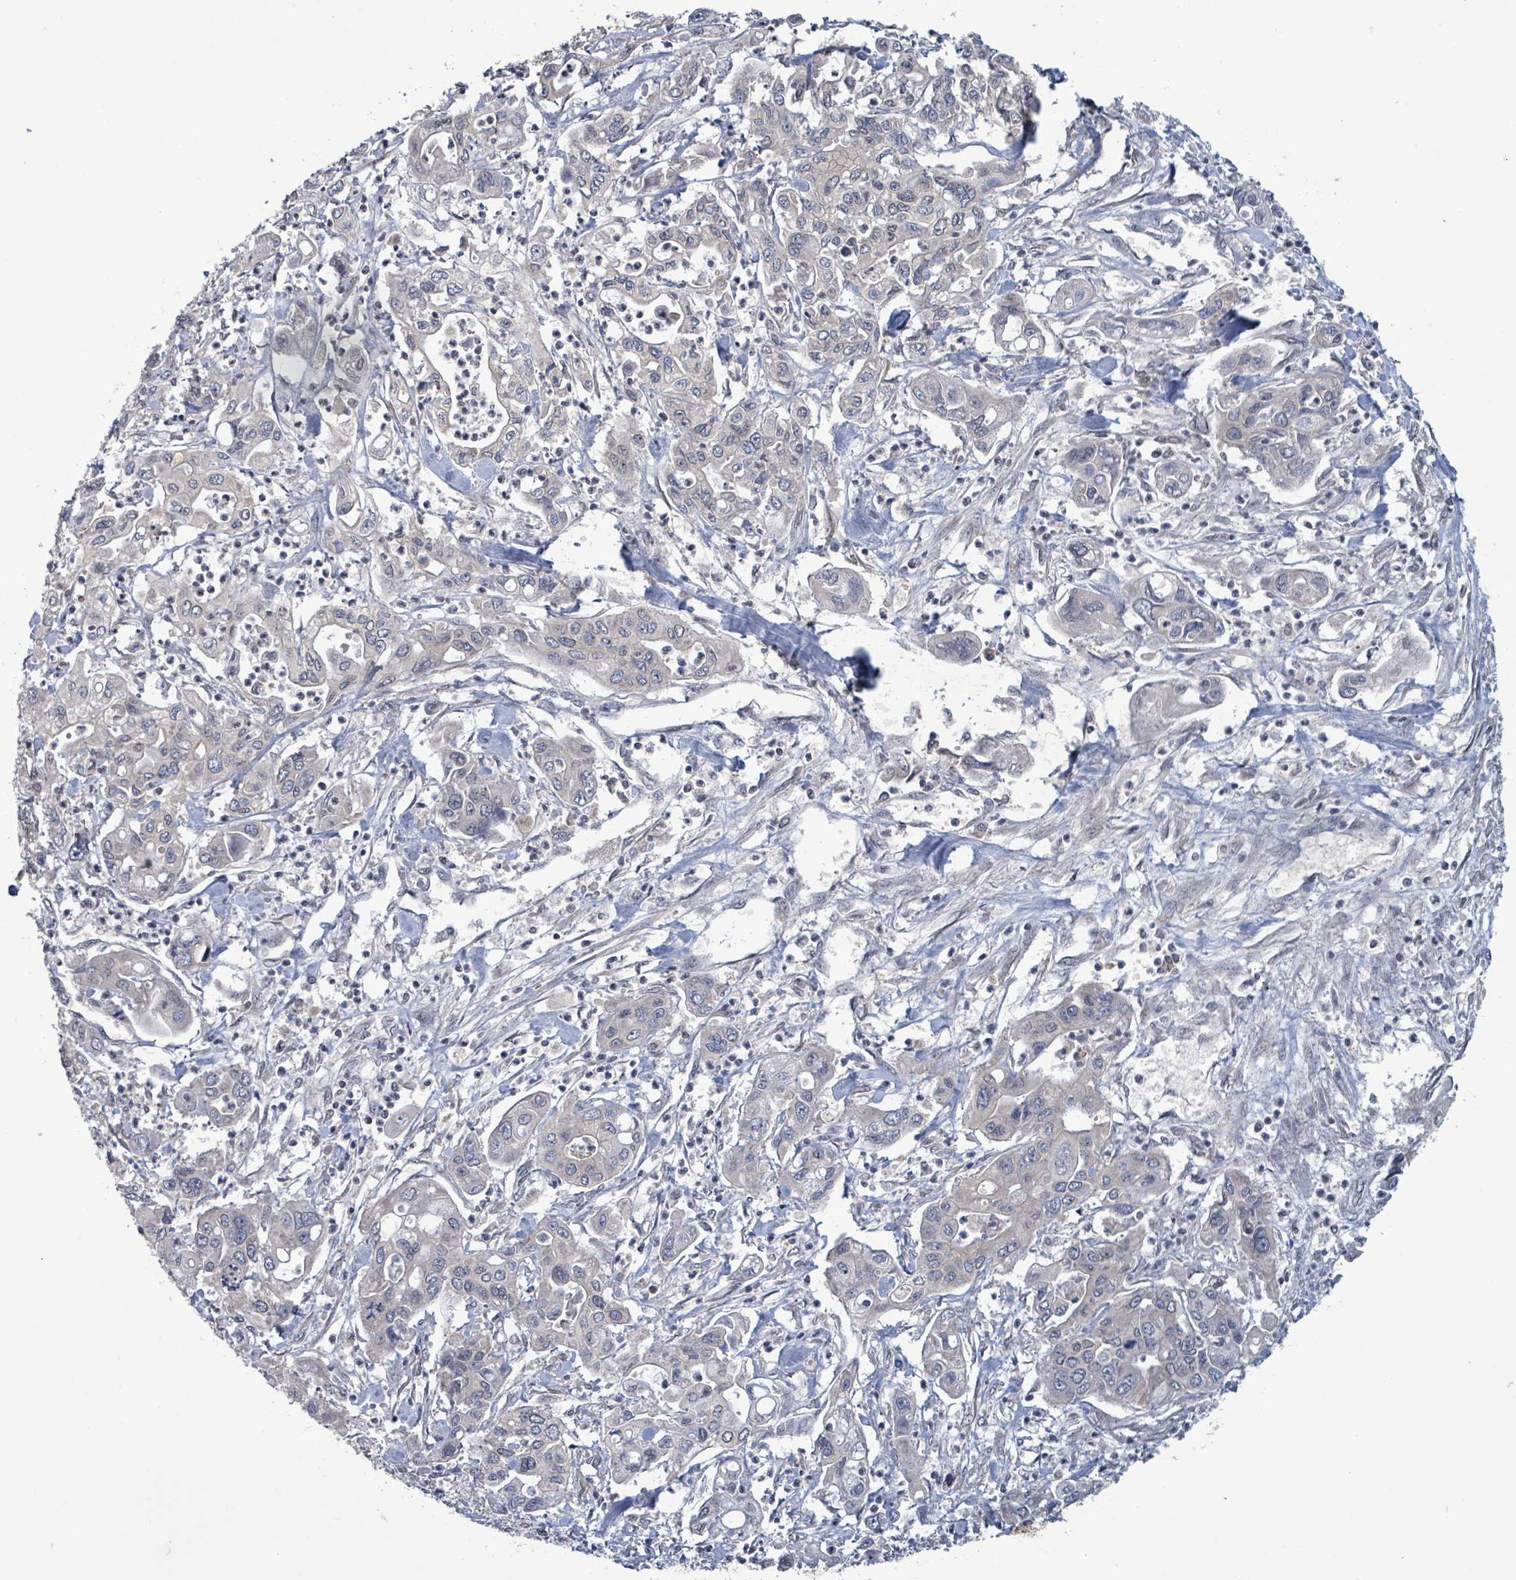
{"staining": {"intensity": "negative", "quantity": "none", "location": "none"}, "tissue": "pancreatic cancer", "cell_type": "Tumor cells", "image_type": "cancer", "snomed": [{"axis": "morphology", "description": "Adenocarcinoma, NOS"}, {"axis": "topography", "description": "Pancreas"}], "caption": "Photomicrograph shows no significant protein positivity in tumor cells of pancreatic cancer (adenocarcinoma). (Brightfield microscopy of DAB immunohistochemistry (IHC) at high magnification).", "gene": "GRM8", "patient": {"sex": "male", "age": 62}}